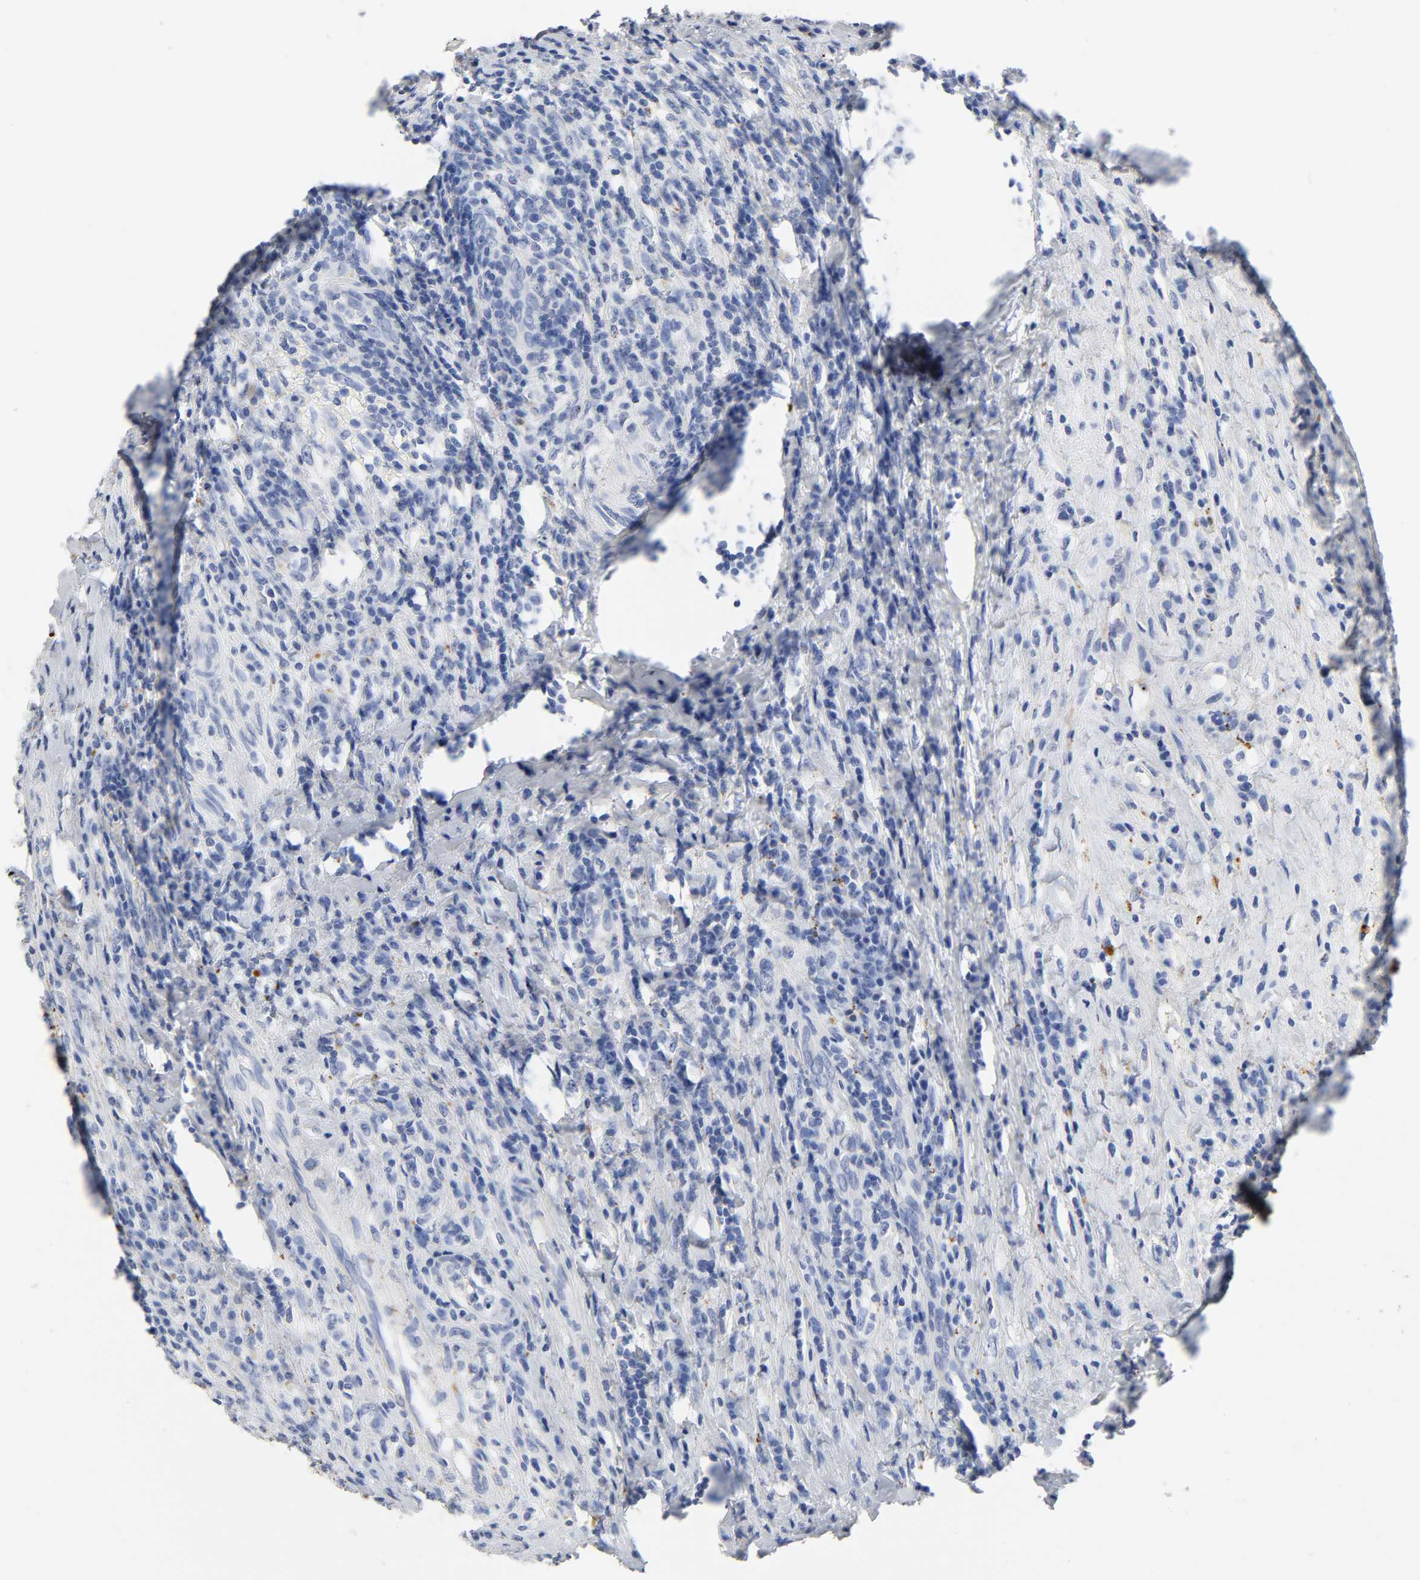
{"staining": {"intensity": "negative", "quantity": "none", "location": "none"}, "tissue": "testis cancer", "cell_type": "Tumor cells", "image_type": "cancer", "snomed": [{"axis": "morphology", "description": "Necrosis, NOS"}, {"axis": "morphology", "description": "Carcinoma, Embryonal, NOS"}, {"axis": "topography", "description": "Testis"}], "caption": "This is an immunohistochemistry (IHC) micrograph of human embryonal carcinoma (testis). There is no positivity in tumor cells.", "gene": "PLP1", "patient": {"sex": "male", "age": 19}}